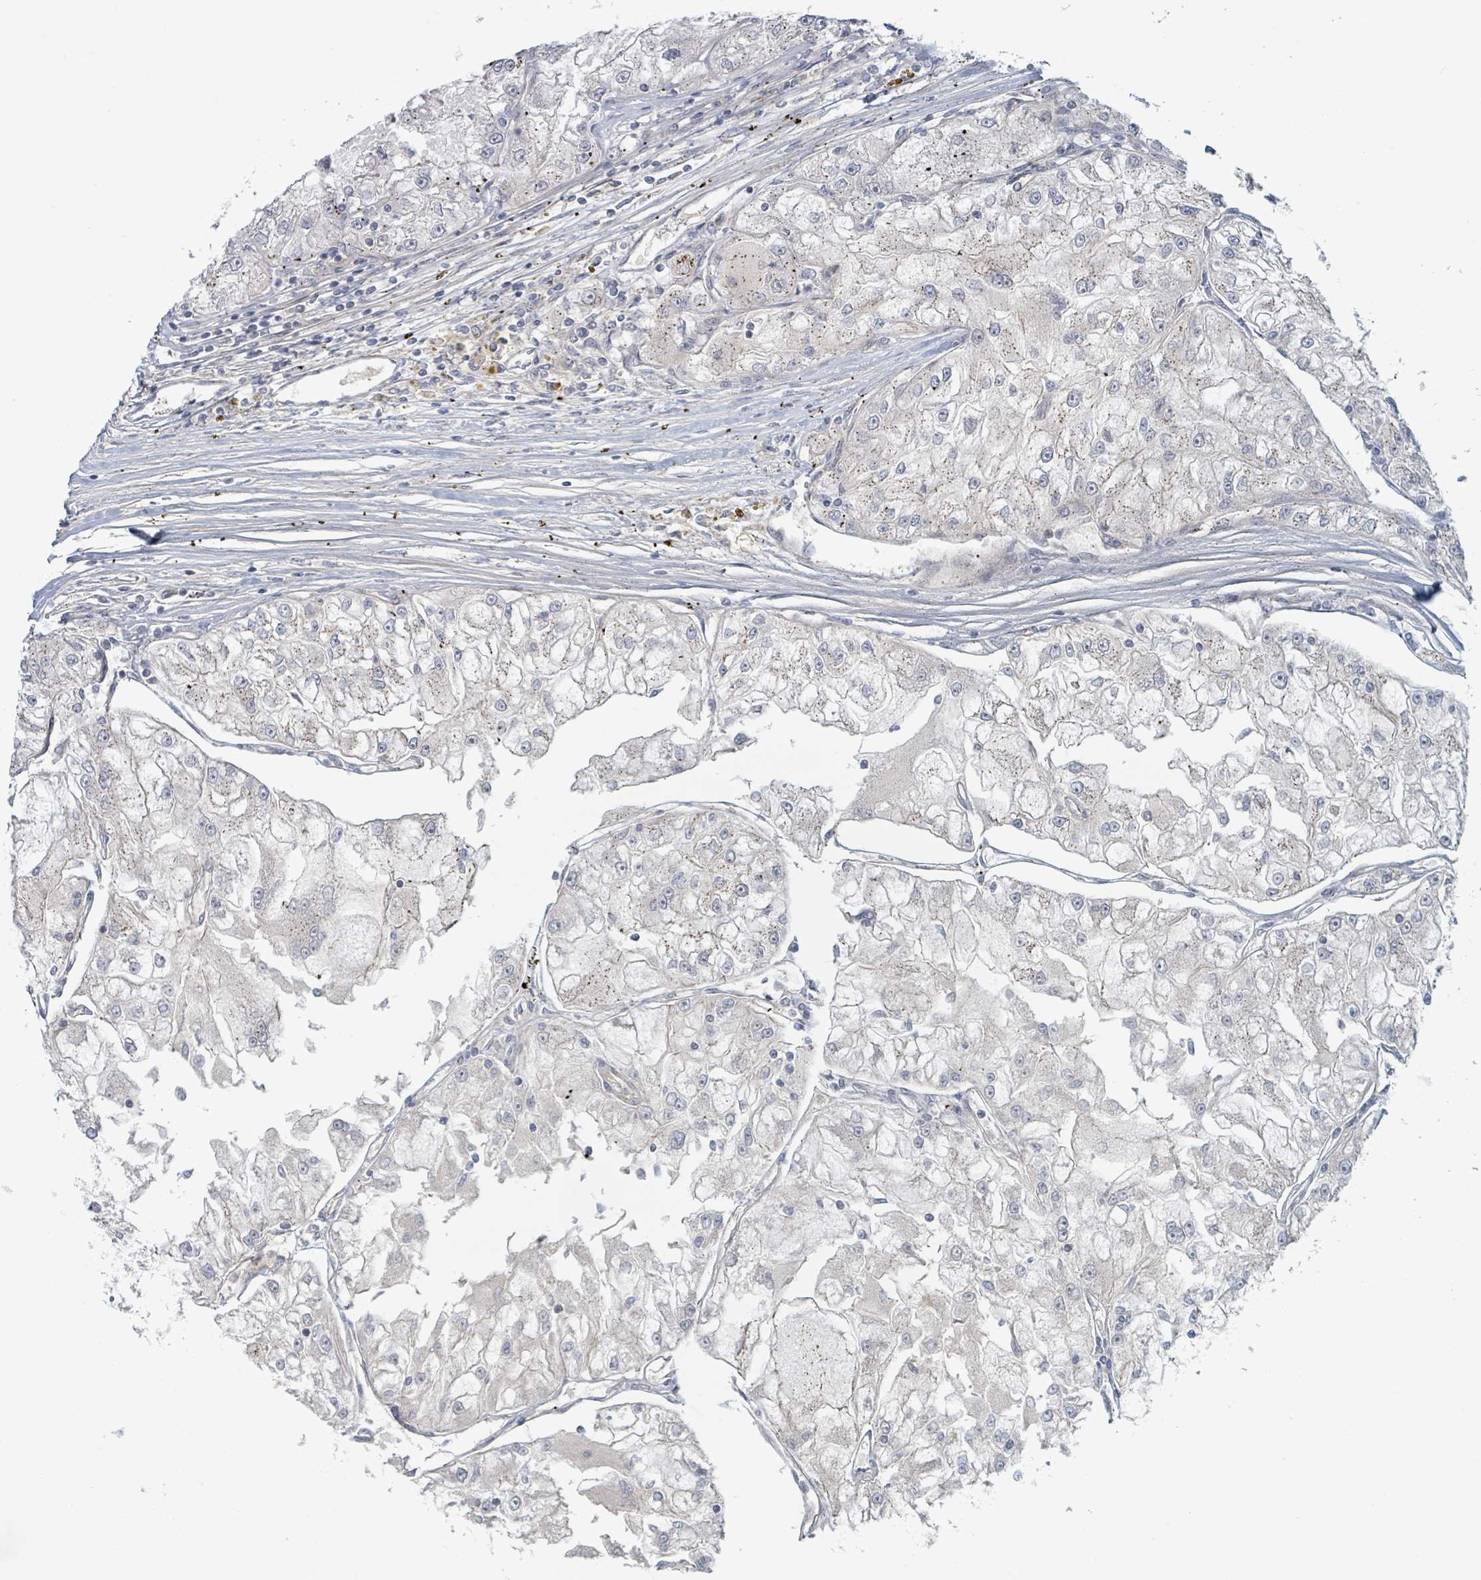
{"staining": {"intensity": "negative", "quantity": "none", "location": "none"}, "tissue": "renal cancer", "cell_type": "Tumor cells", "image_type": "cancer", "snomed": [{"axis": "morphology", "description": "Adenocarcinoma, NOS"}, {"axis": "topography", "description": "Kidney"}], "caption": "Tumor cells show no significant protein positivity in renal cancer (adenocarcinoma).", "gene": "COL5A3", "patient": {"sex": "female", "age": 72}}